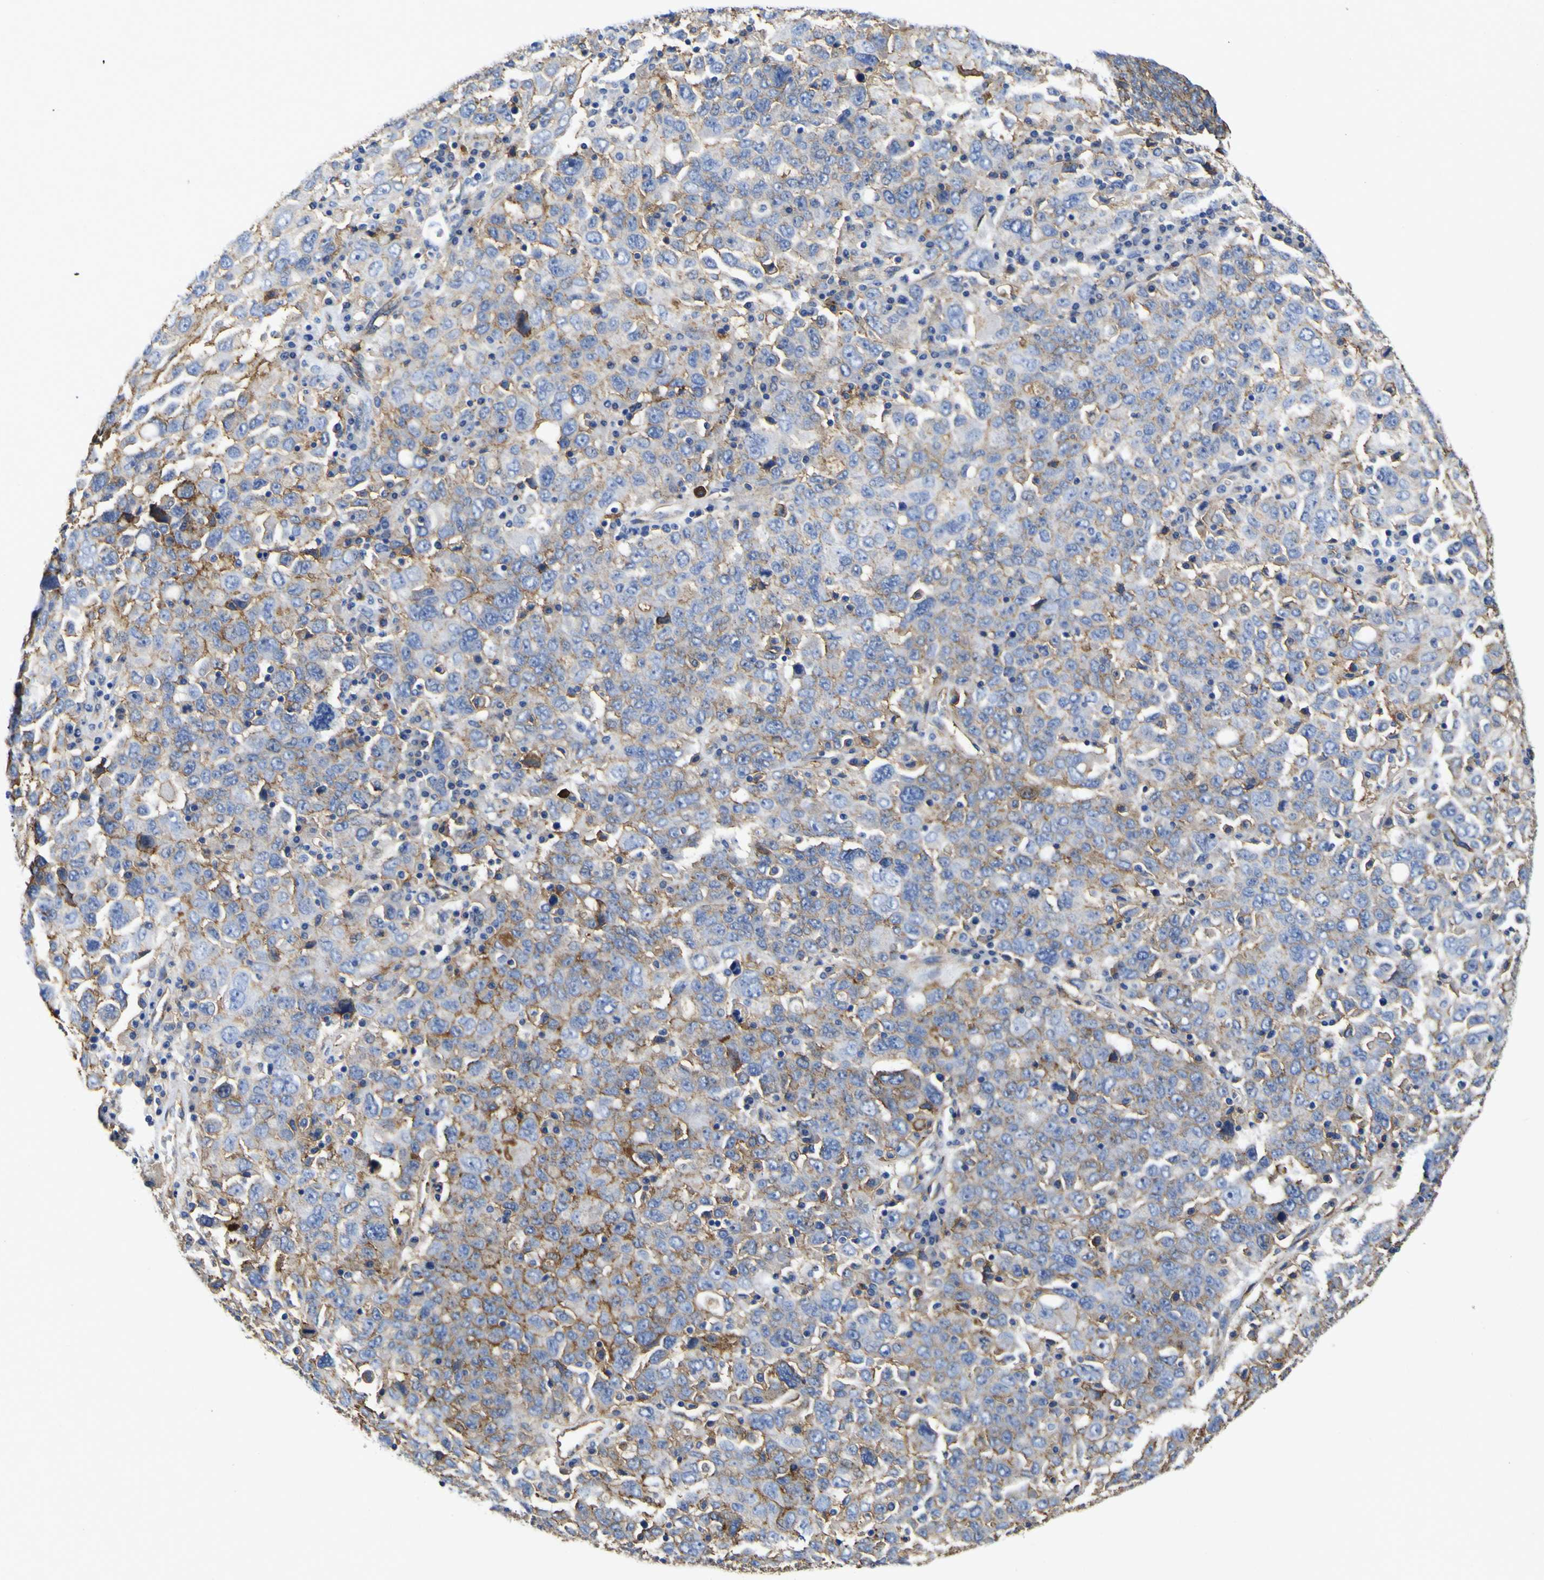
{"staining": {"intensity": "moderate", "quantity": "25%-75%", "location": "cytoplasmic/membranous"}, "tissue": "ovarian cancer", "cell_type": "Tumor cells", "image_type": "cancer", "snomed": [{"axis": "morphology", "description": "Carcinoma, endometroid"}, {"axis": "topography", "description": "Ovary"}], "caption": "Immunohistochemical staining of ovarian endometroid carcinoma shows medium levels of moderate cytoplasmic/membranous protein staining in about 25%-75% of tumor cells.", "gene": "CD151", "patient": {"sex": "female", "age": 62}}